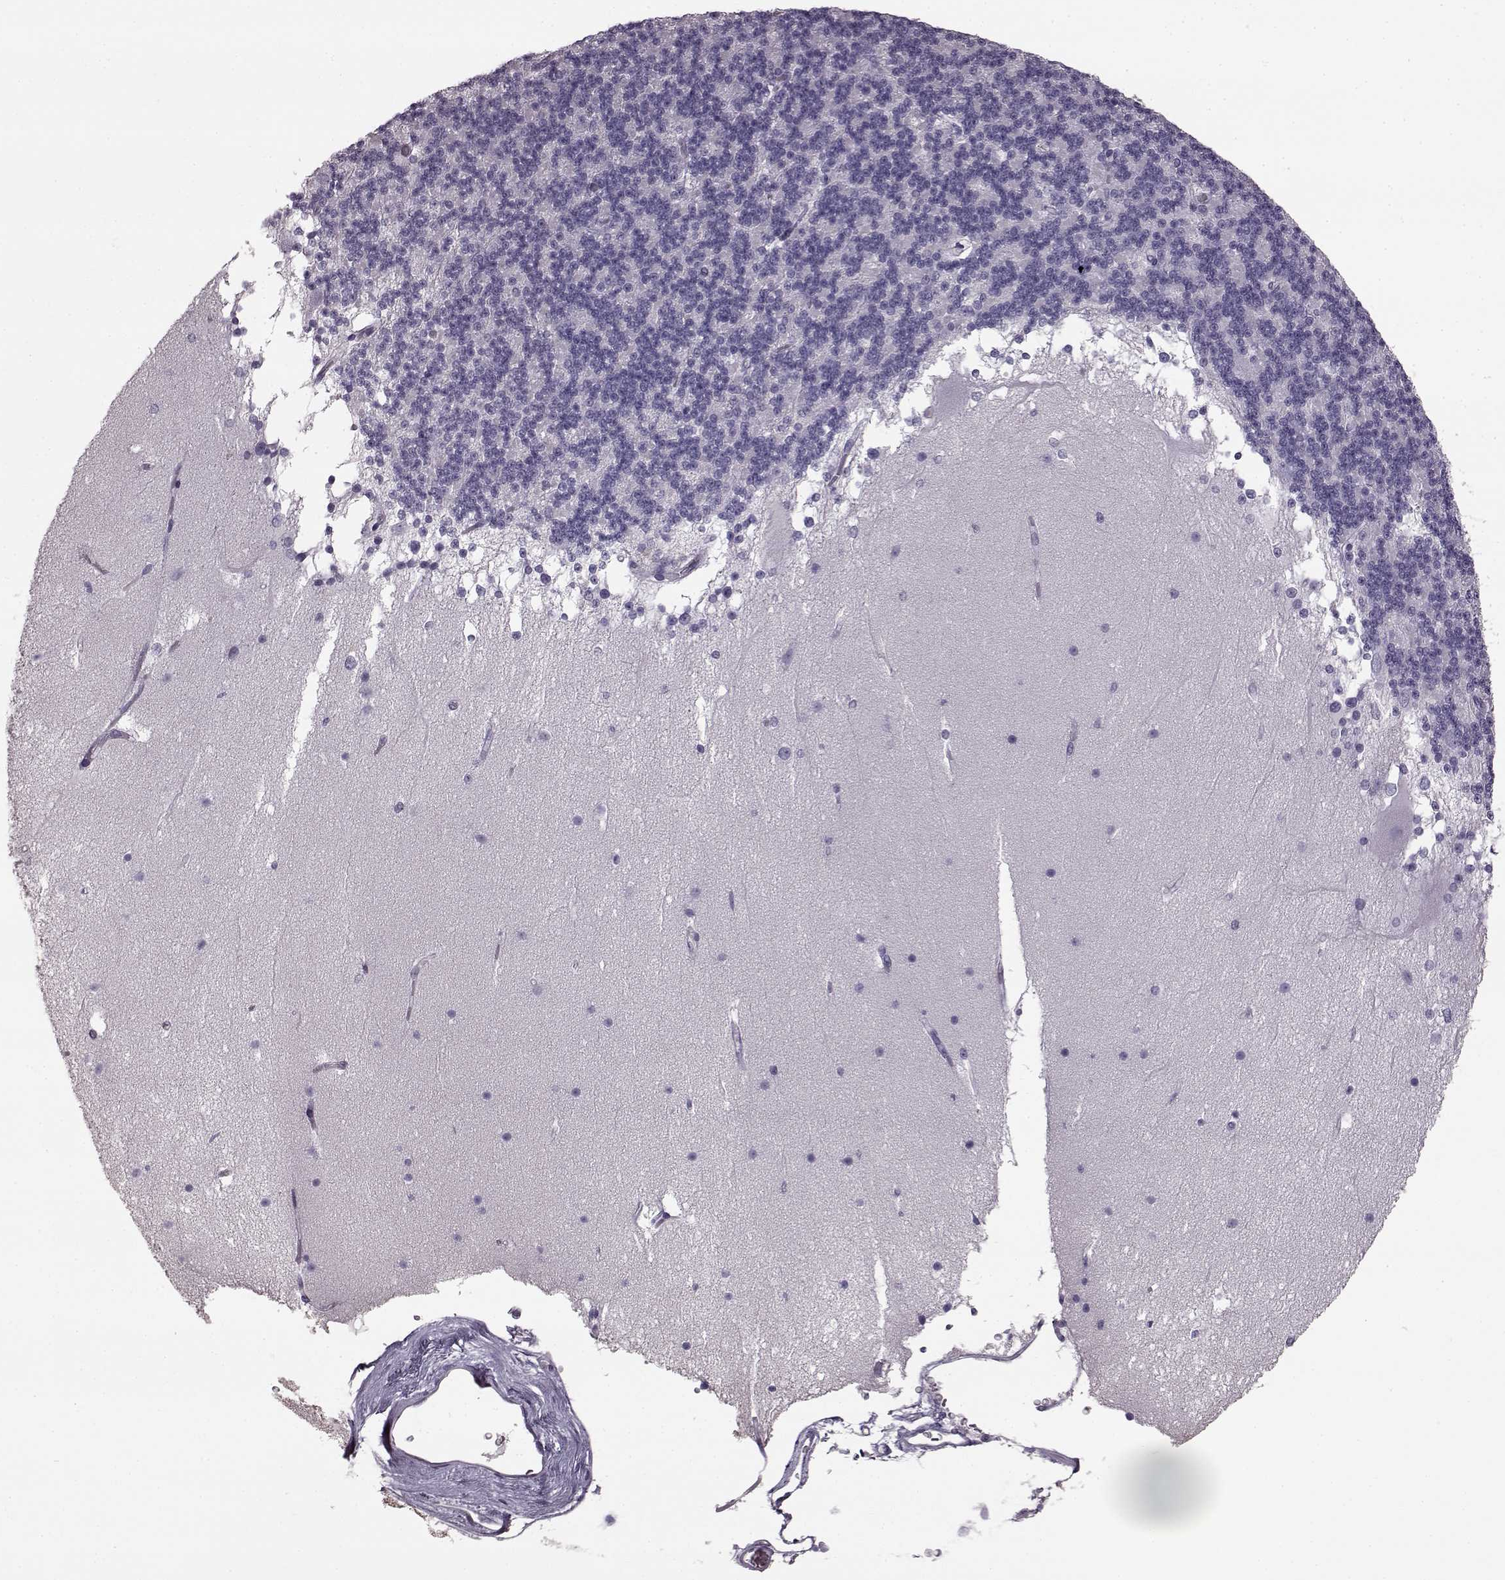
{"staining": {"intensity": "negative", "quantity": "none", "location": "none"}, "tissue": "cerebellum", "cell_type": "Cells in granular layer", "image_type": "normal", "snomed": [{"axis": "morphology", "description": "Normal tissue, NOS"}, {"axis": "topography", "description": "Cerebellum"}], "caption": "This is a photomicrograph of immunohistochemistry staining of benign cerebellum, which shows no expression in cells in granular layer.", "gene": "PRPH2", "patient": {"sex": "female", "age": 19}}